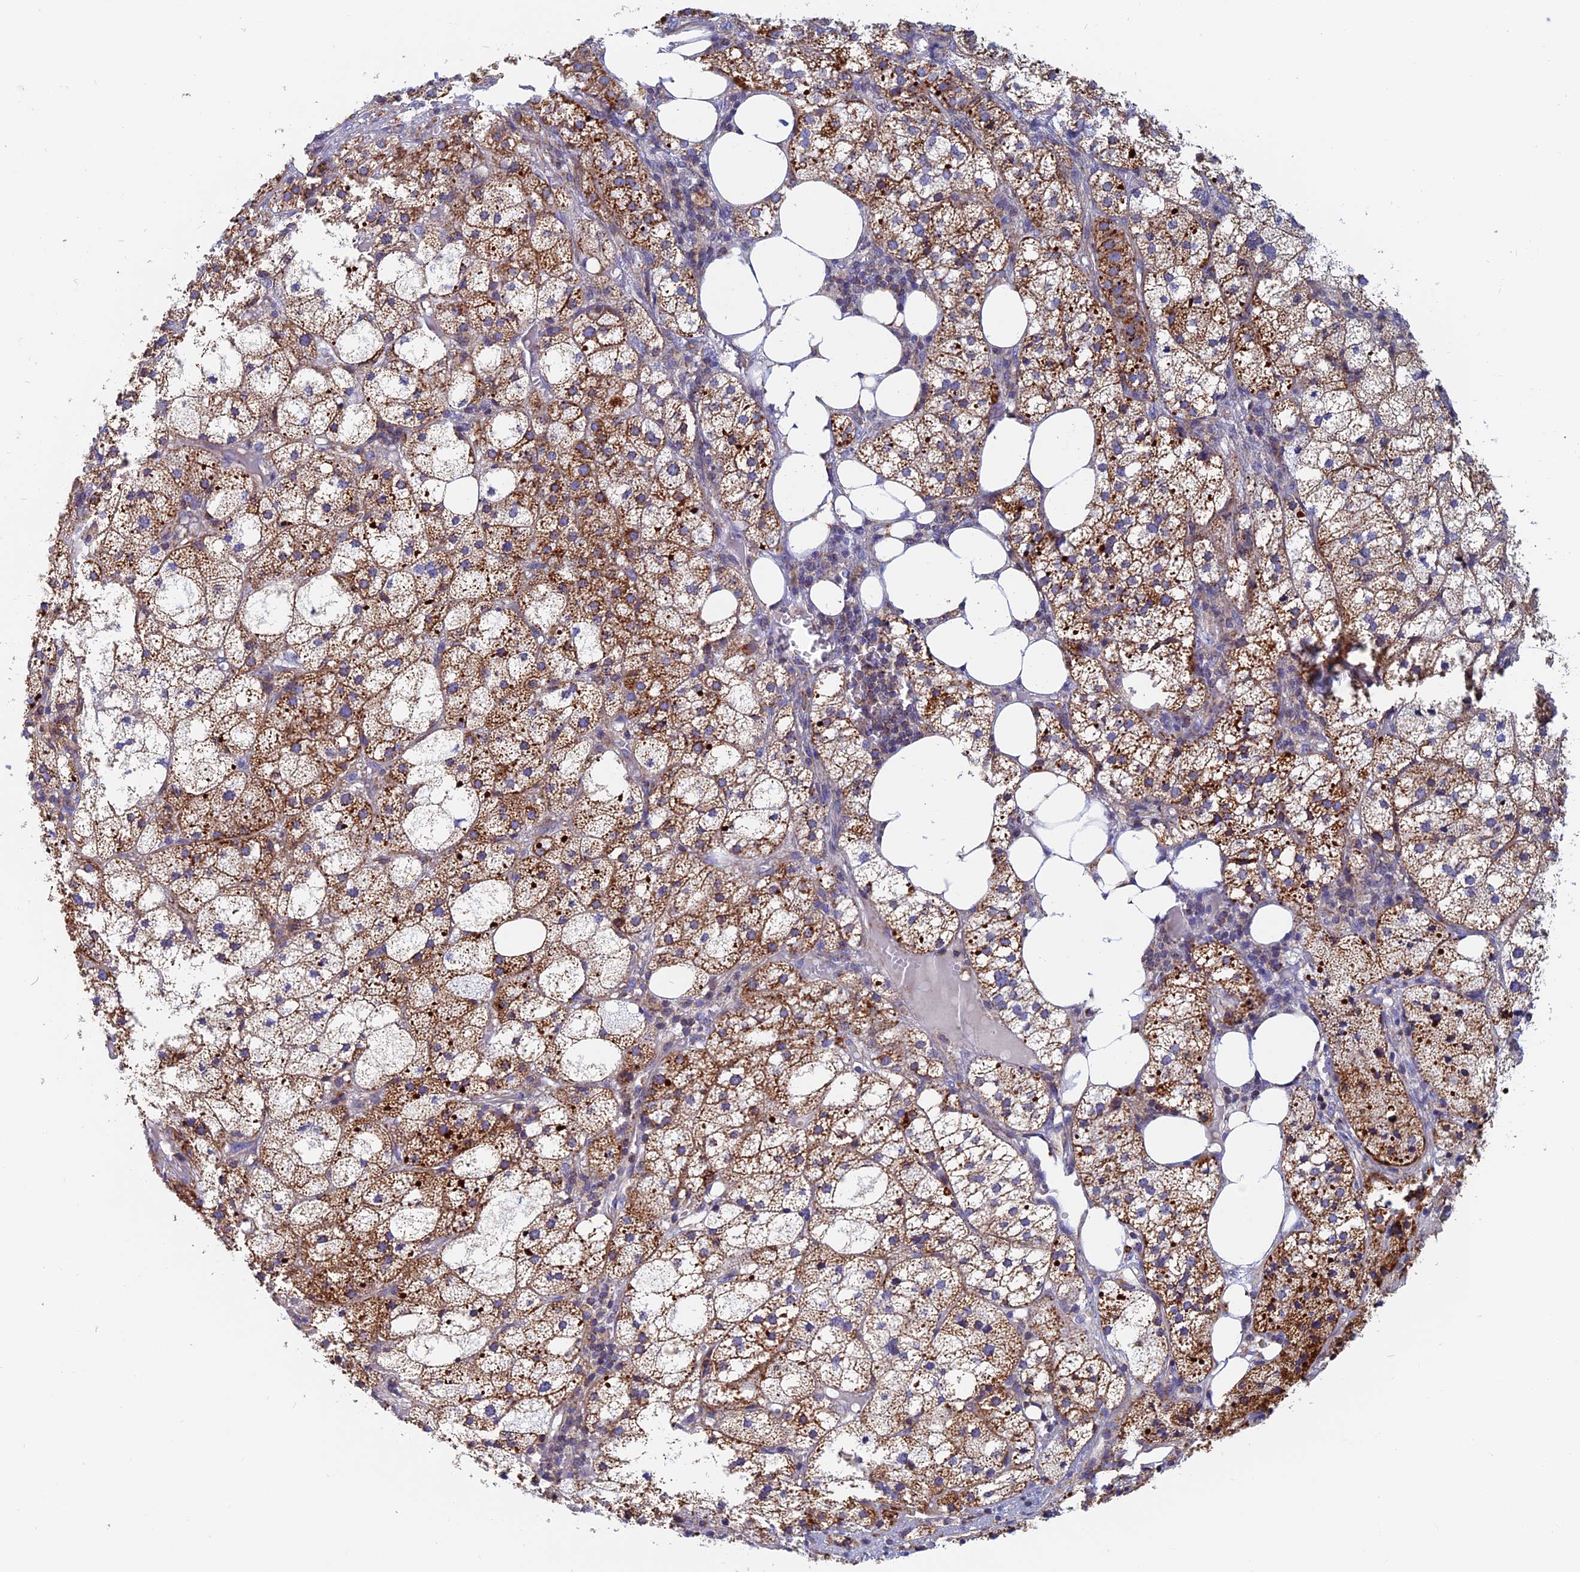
{"staining": {"intensity": "moderate", "quantity": ">75%", "location": "cytoplasmic/membranous"}, "tissue": "adrenal gland", "cell_type": "Glandular cells", "image_type": "normal", "snomed": [{"axis": "morphology", "description": "Normal tissue, NOS"}, {"axis": "topography", "description": "Adrenal gland"}], "caption": "The immunohistochemical stain highlights moderate cytoplasmic/membranous staining in glandular cells of benign adrenal gland. (DAB (3,3'-diaminobenzidine) IHC, brown staining for protein, blue staining for nuclei).", "gene": "HSD17B8", "patient": {"sex": "female", "age": 61}}